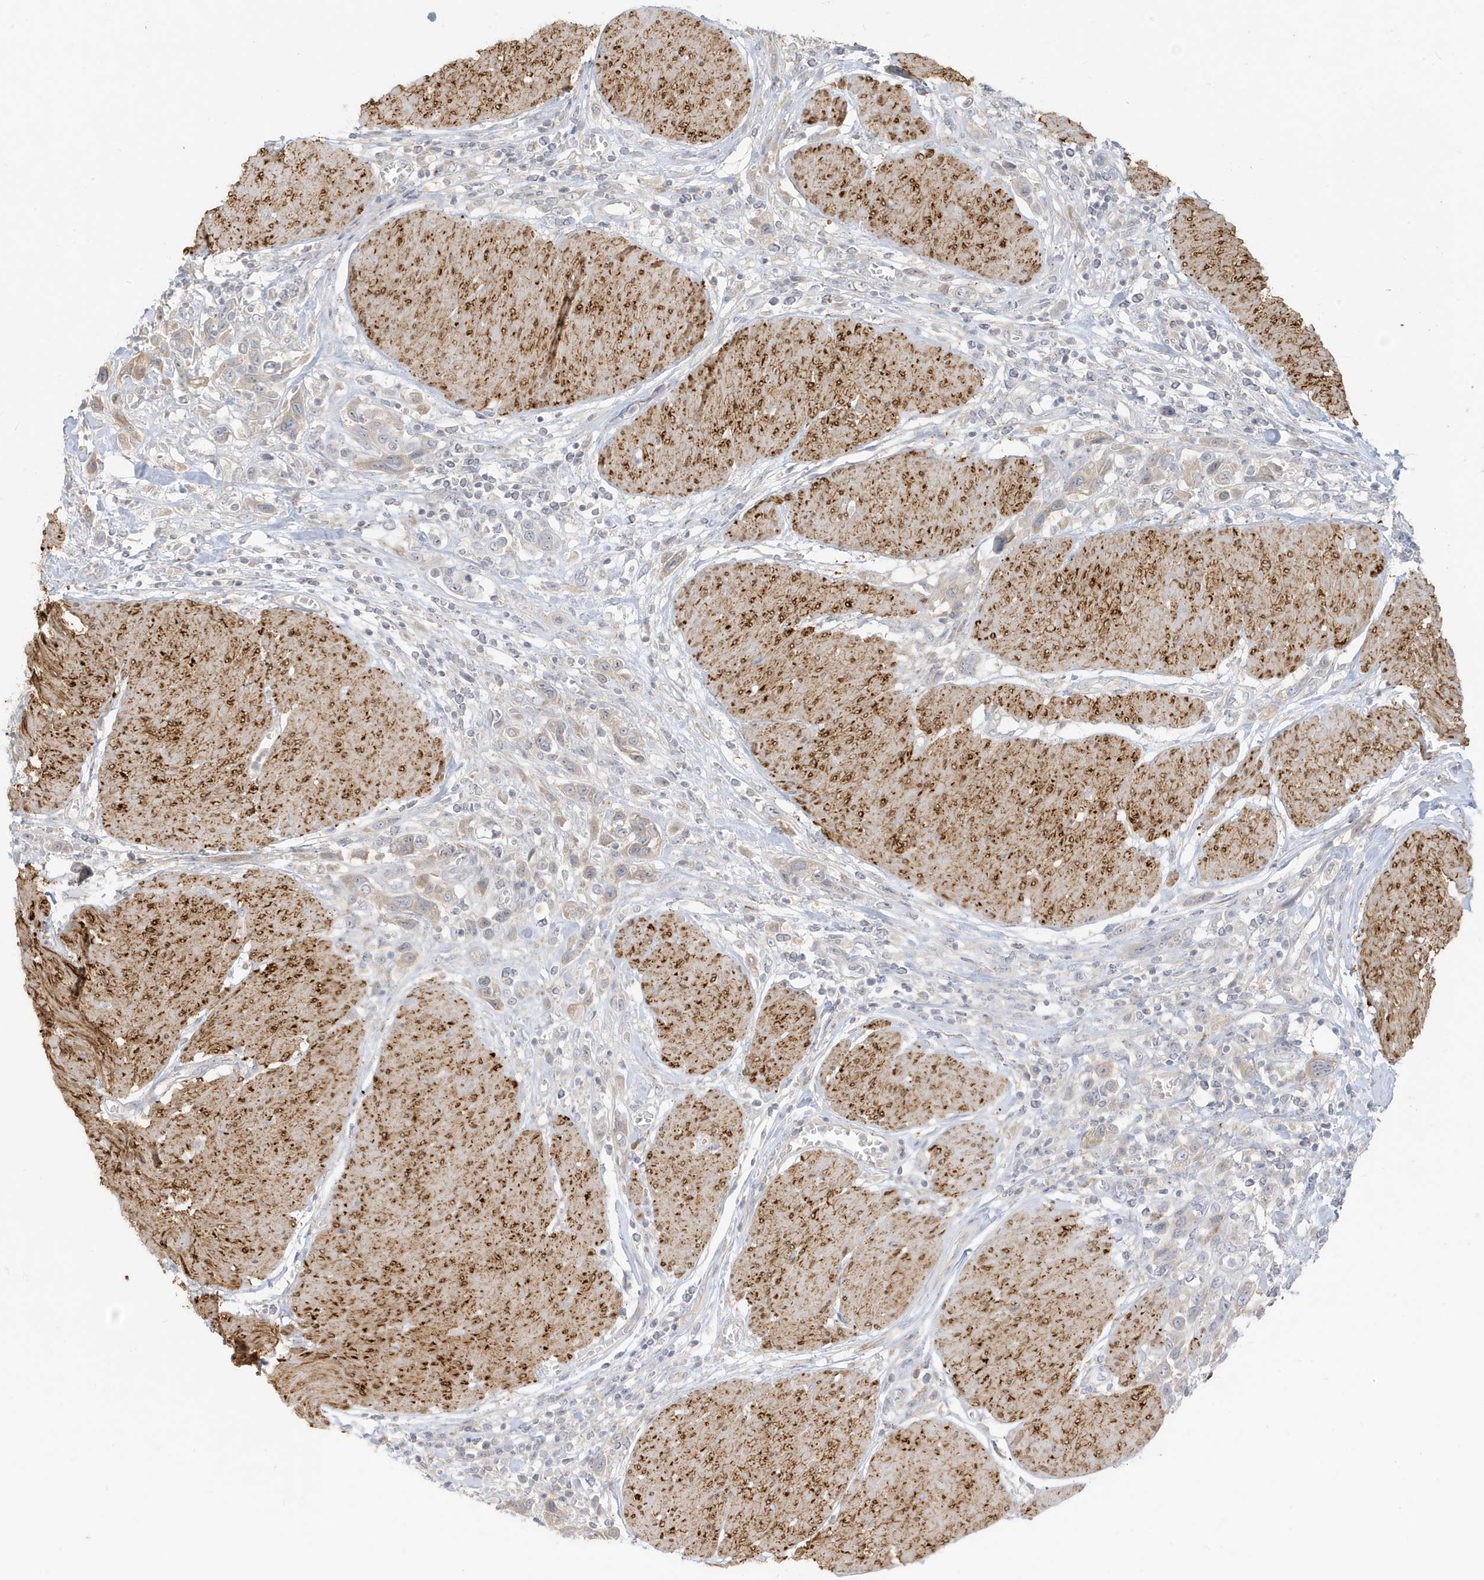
{"staining": {"intensity": "negative", "quantity": "none", "location": "none"}, "tissue": "urothelial cancer", "cell_type": "Tumor cells", "image_type": "cancer", "snomed": [{"axis": "morphology", "description": "Urothelial carcinoma, High grade"}, {"axis": "topography", "description": "Urinary bladder"}], "caption": "This photomicrograph is of high-grade urothelial carcinoma stained with IHC to label a protein in brown with the nuclei are counter-stained blue. There is no staining in tumor cells. The staining is performed using DAB brown chromogen with nuclei counter-stained in using hematoxylin.", "gene": "MCOLN1", "patient": {"sex": "male", "age": 50}}